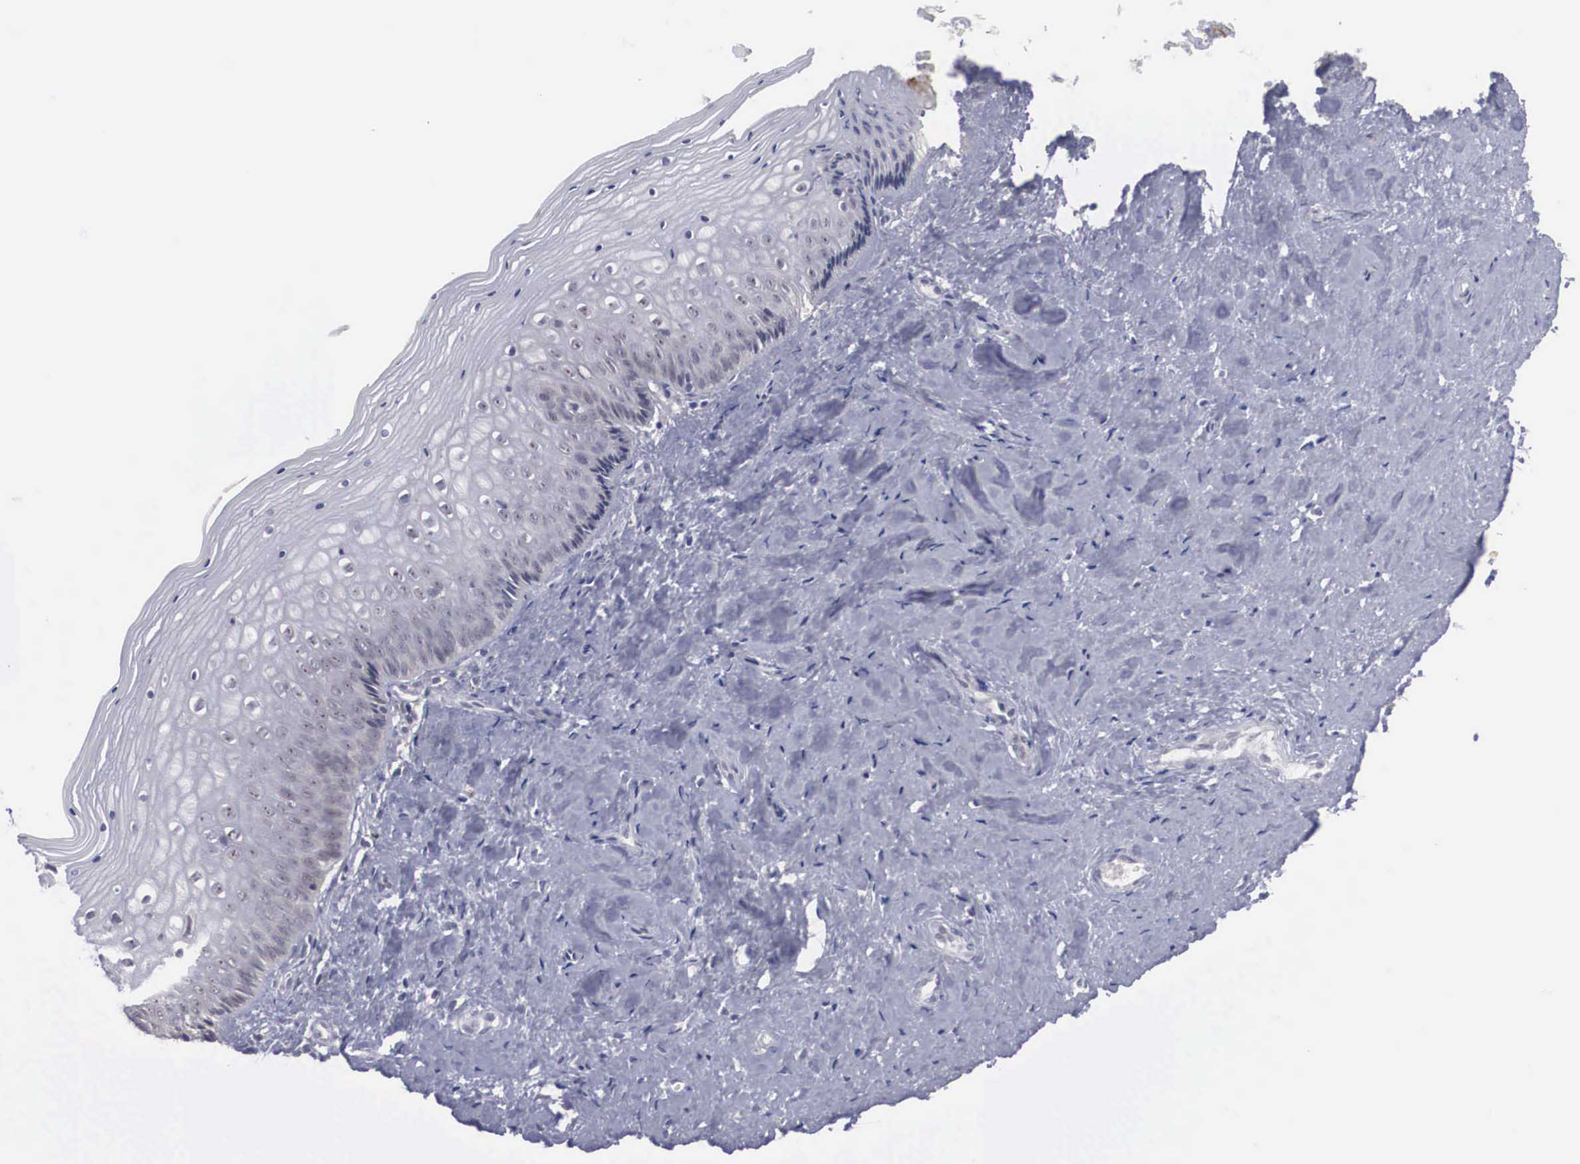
{"staining": {"intensity": "negative", "quantity": "none", "location": "none"}, "tissue": "vagina", "cell_type": "Squamous epithelial cells", "image_type": "normal", "snomed": [{"axis": "morphology", "description": "Normal tissue, NOS"}, {"axis": "topography", "description": "Vagina"}], "caption": "The histopathology image exhibits no significant positivity in squamous epithelial cells of vagina. Nuclei are stained in blue.", "gene": "WDR89", "patient": {"sex": "female", "age": 46}}